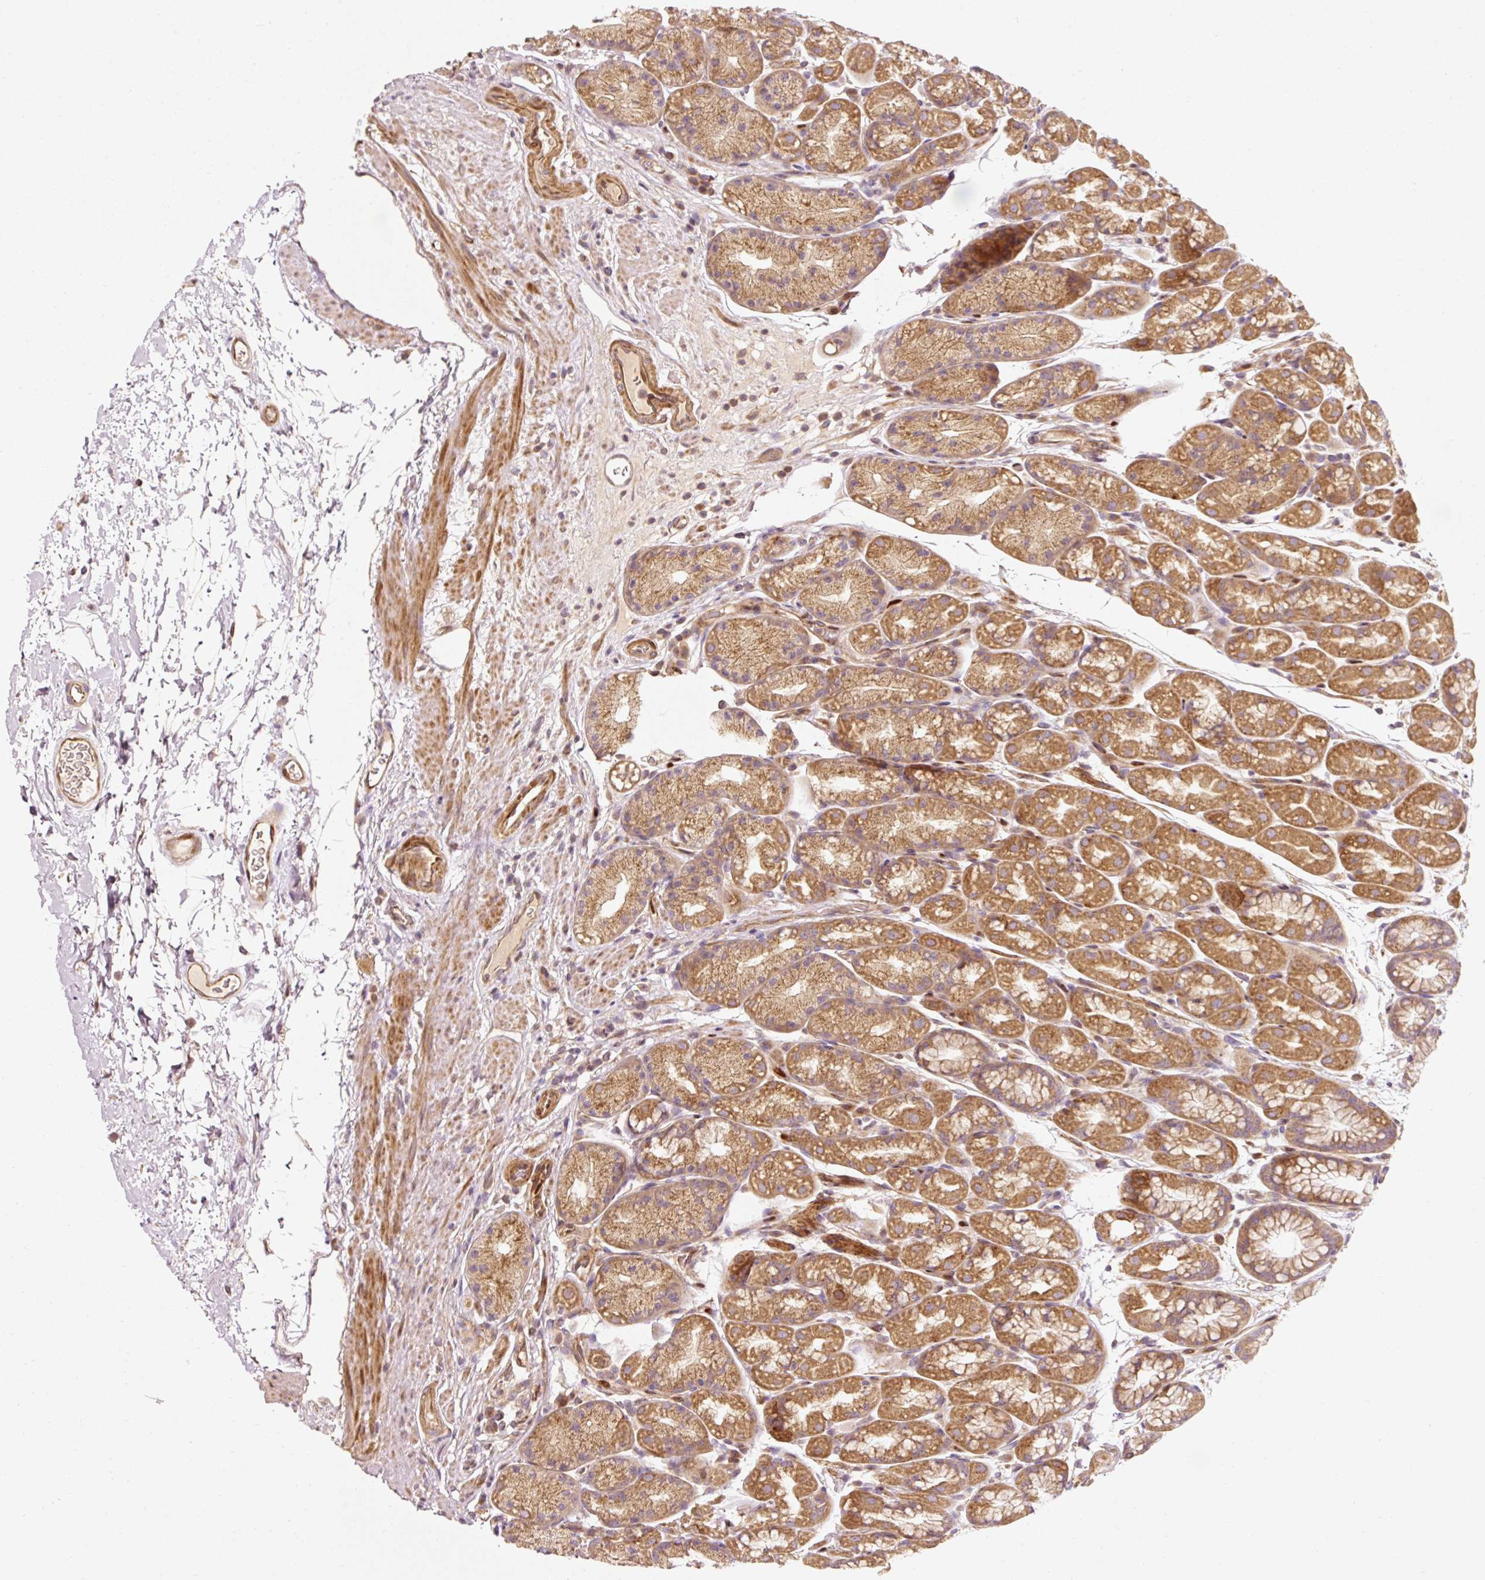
{"staining": {"intensity": "moderate", "quantity": "25%-75%", "location": "cytoplasmic/membranous"}, "tissue": "stomach", "cell_type": "Glandular cells", "image_type": "normal", "snomed": [{"axis": "morphology", "description": "Normal tissue, NOS"}, {"axis": "topography", "description": "Stomach, lower"}], "caption": "Benign stomach exhibits moderate cytoplasmic/membranous expression in about 25%-75% of glandular cells, visualized by immunohistochemistry.", "gene": "NAPA", "patient": {"sex": "male", "age": 67}}